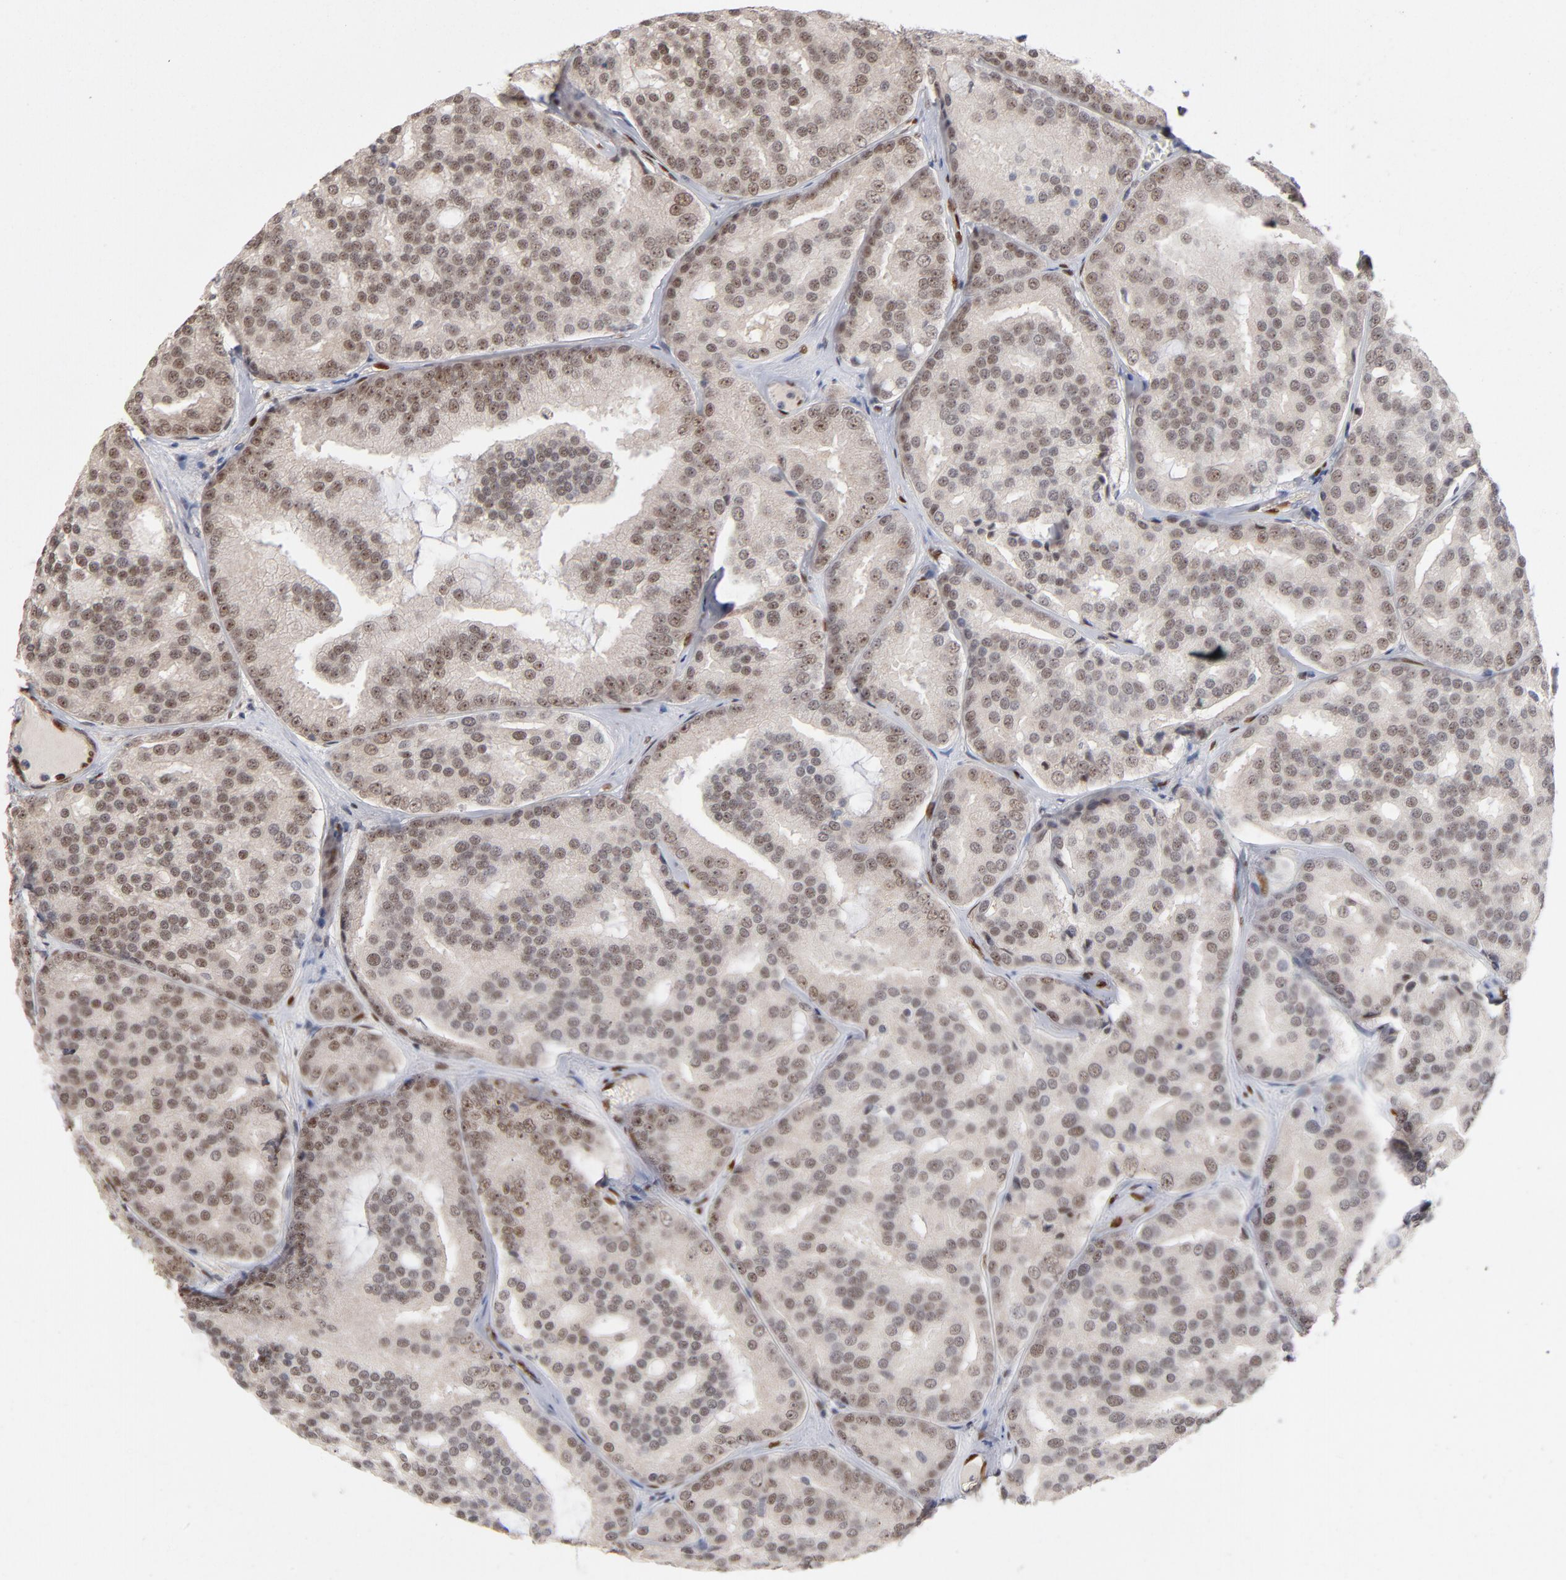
{"staining": {"intensity": "moderate", "quantity": ">75%", "location": "nuclear"}, "tissue": "prostate cancer", "cell_type": "Tumor cells", "image_type": "cancer", "snomed": [{"axis": "morphology", "description": "Adenocarcinoma, High grade"}, {"axis": "topography", "description": "Prostate"}], "caption": "Tumor cells display moderate nuclear staining in approximately >75% of cells in prostate cancer. (Brightfield microscopy of DAB IHC at high magnification).", "gene": "NFIB", "patient": {"sex": "male", "age": 64}}